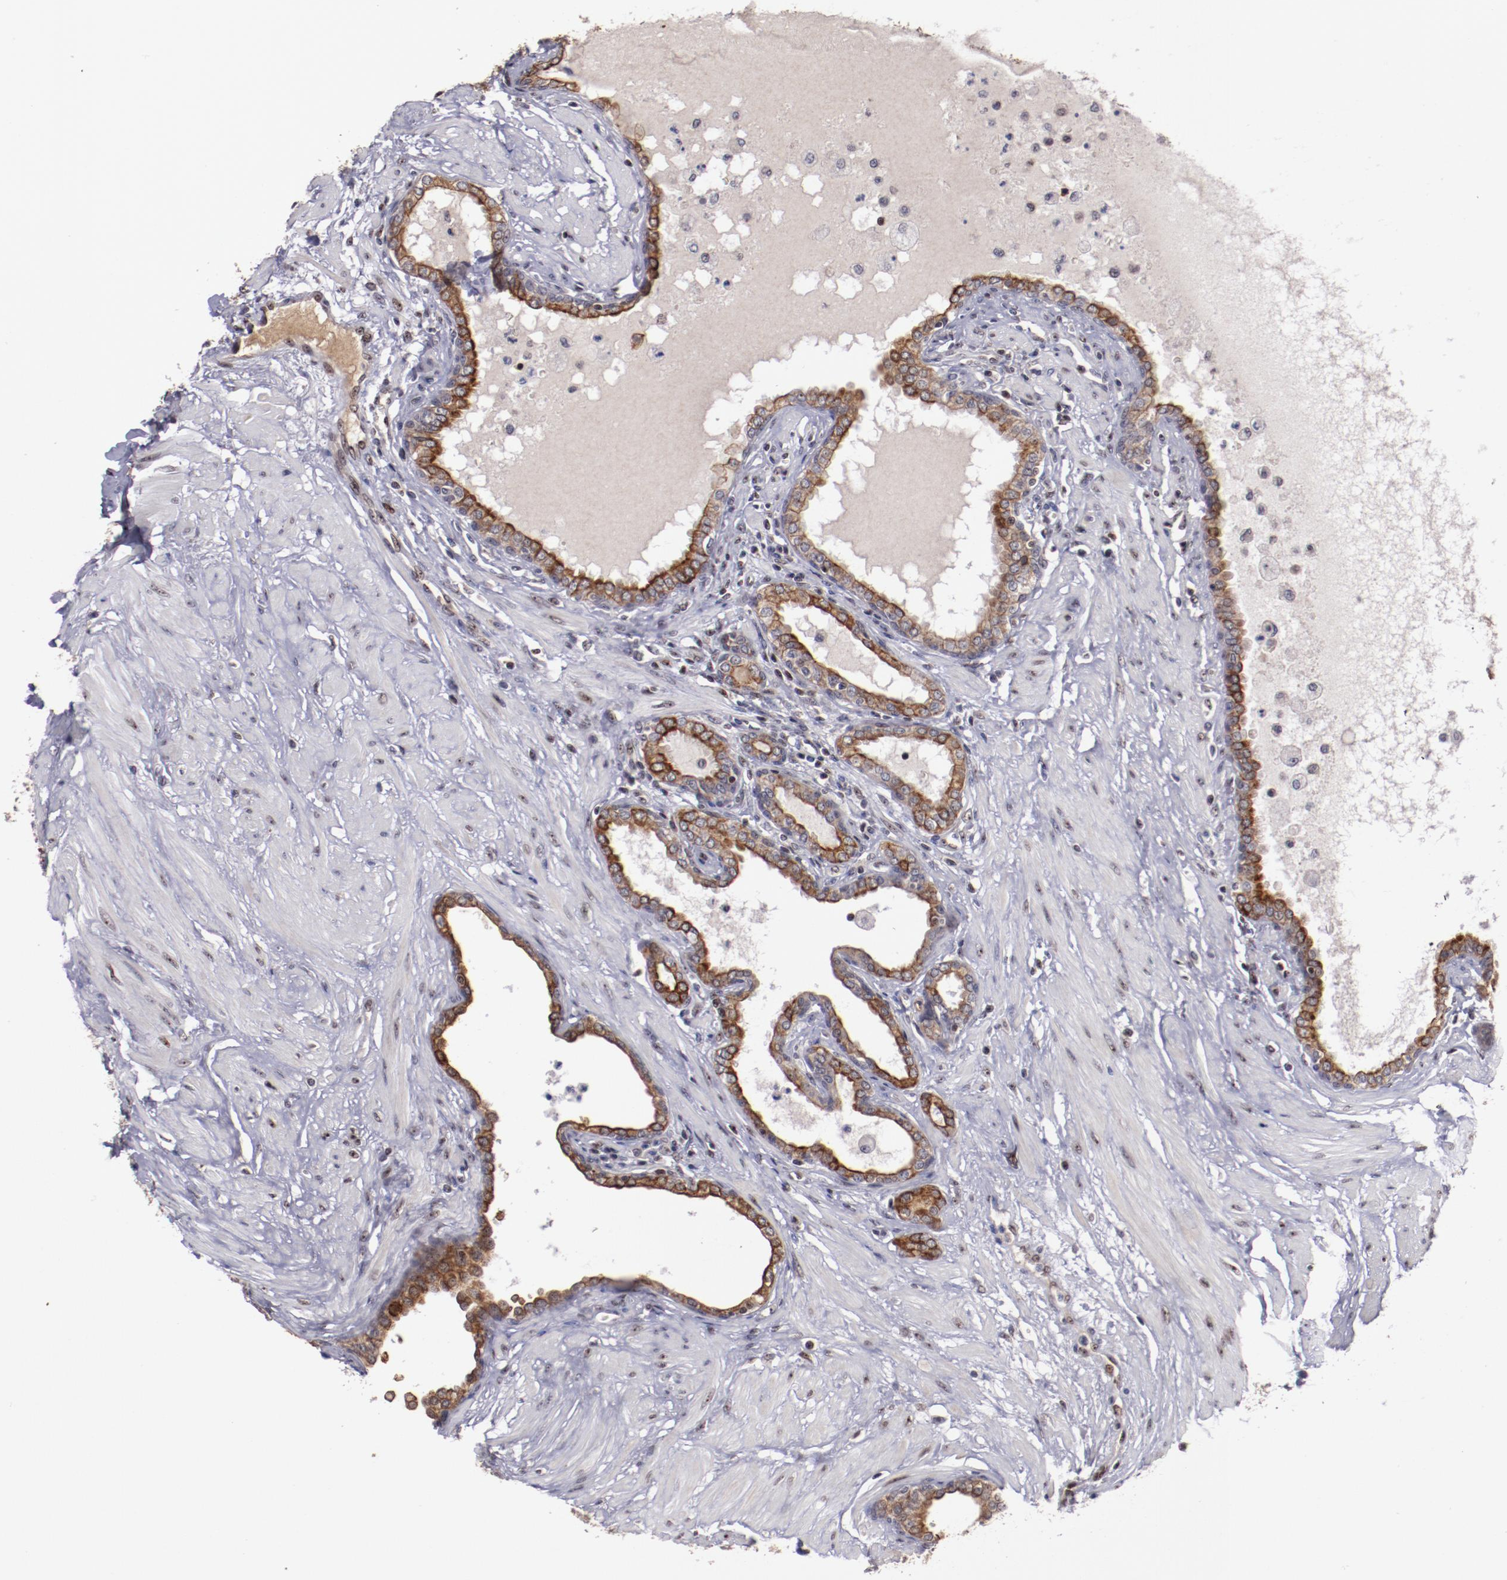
{"staining": {"intensity": "moderate", "quantity": "25%-75%", "location": "cytoplasmic/membranous"}, "tissue": "prostate", "cell_type": "Glandular cells", "image_type": "normal", "snomed": [{"axis": "morphology", "description": "Normal tissue, NOS"}, {"axis": "topography", "description": "Prostate"}], "caption": "About 25%-75% of glandular cells in unremarkable prostate reveal moderate cytoplasmic/membranous protein expression as visualized by brown immunohistochemical staining.", "gene": "DDX24", "patient": {"sex": "male", "age": 64}}